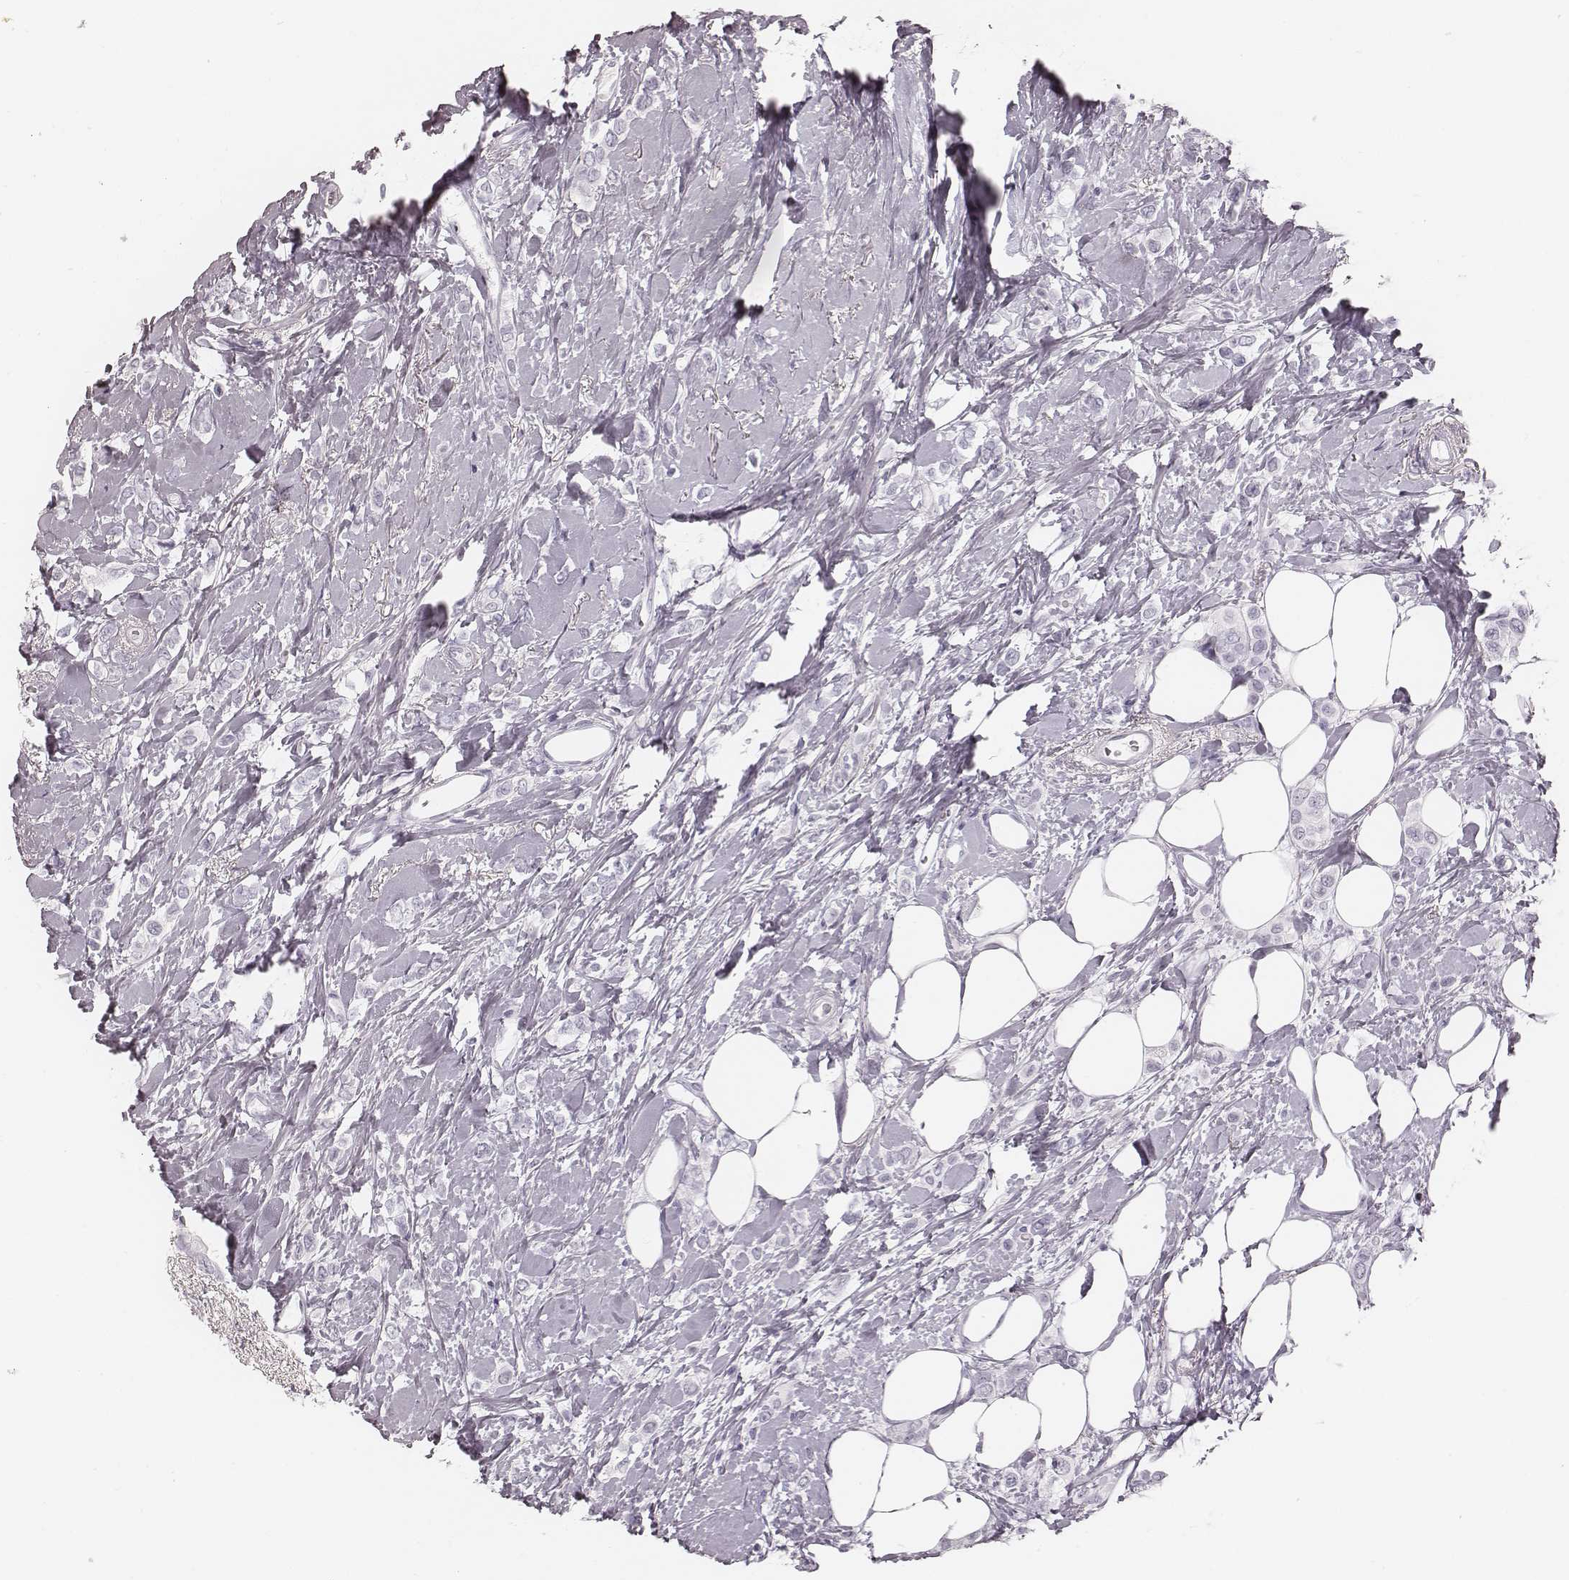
{"staining": {"intensity": "negative", "quantity": "none", "location": "none"}, "tissue": "breast cancer", "cell_type": "Tumor cells", "image_type": "cancer", "snomed": [{"axis": "morphology", "description": "Lobular carcinoma"}, {"axis": "topography", "description": "Breast"}], "caption": "DAB (3,3'-diaminobenzidine) immunohistochemical staining of lobular carcinoma (breast) demonstrates no significant positivity in tumor cells.", "gene": "MSX1", "patient": {"sex": "female", "age": 66}}